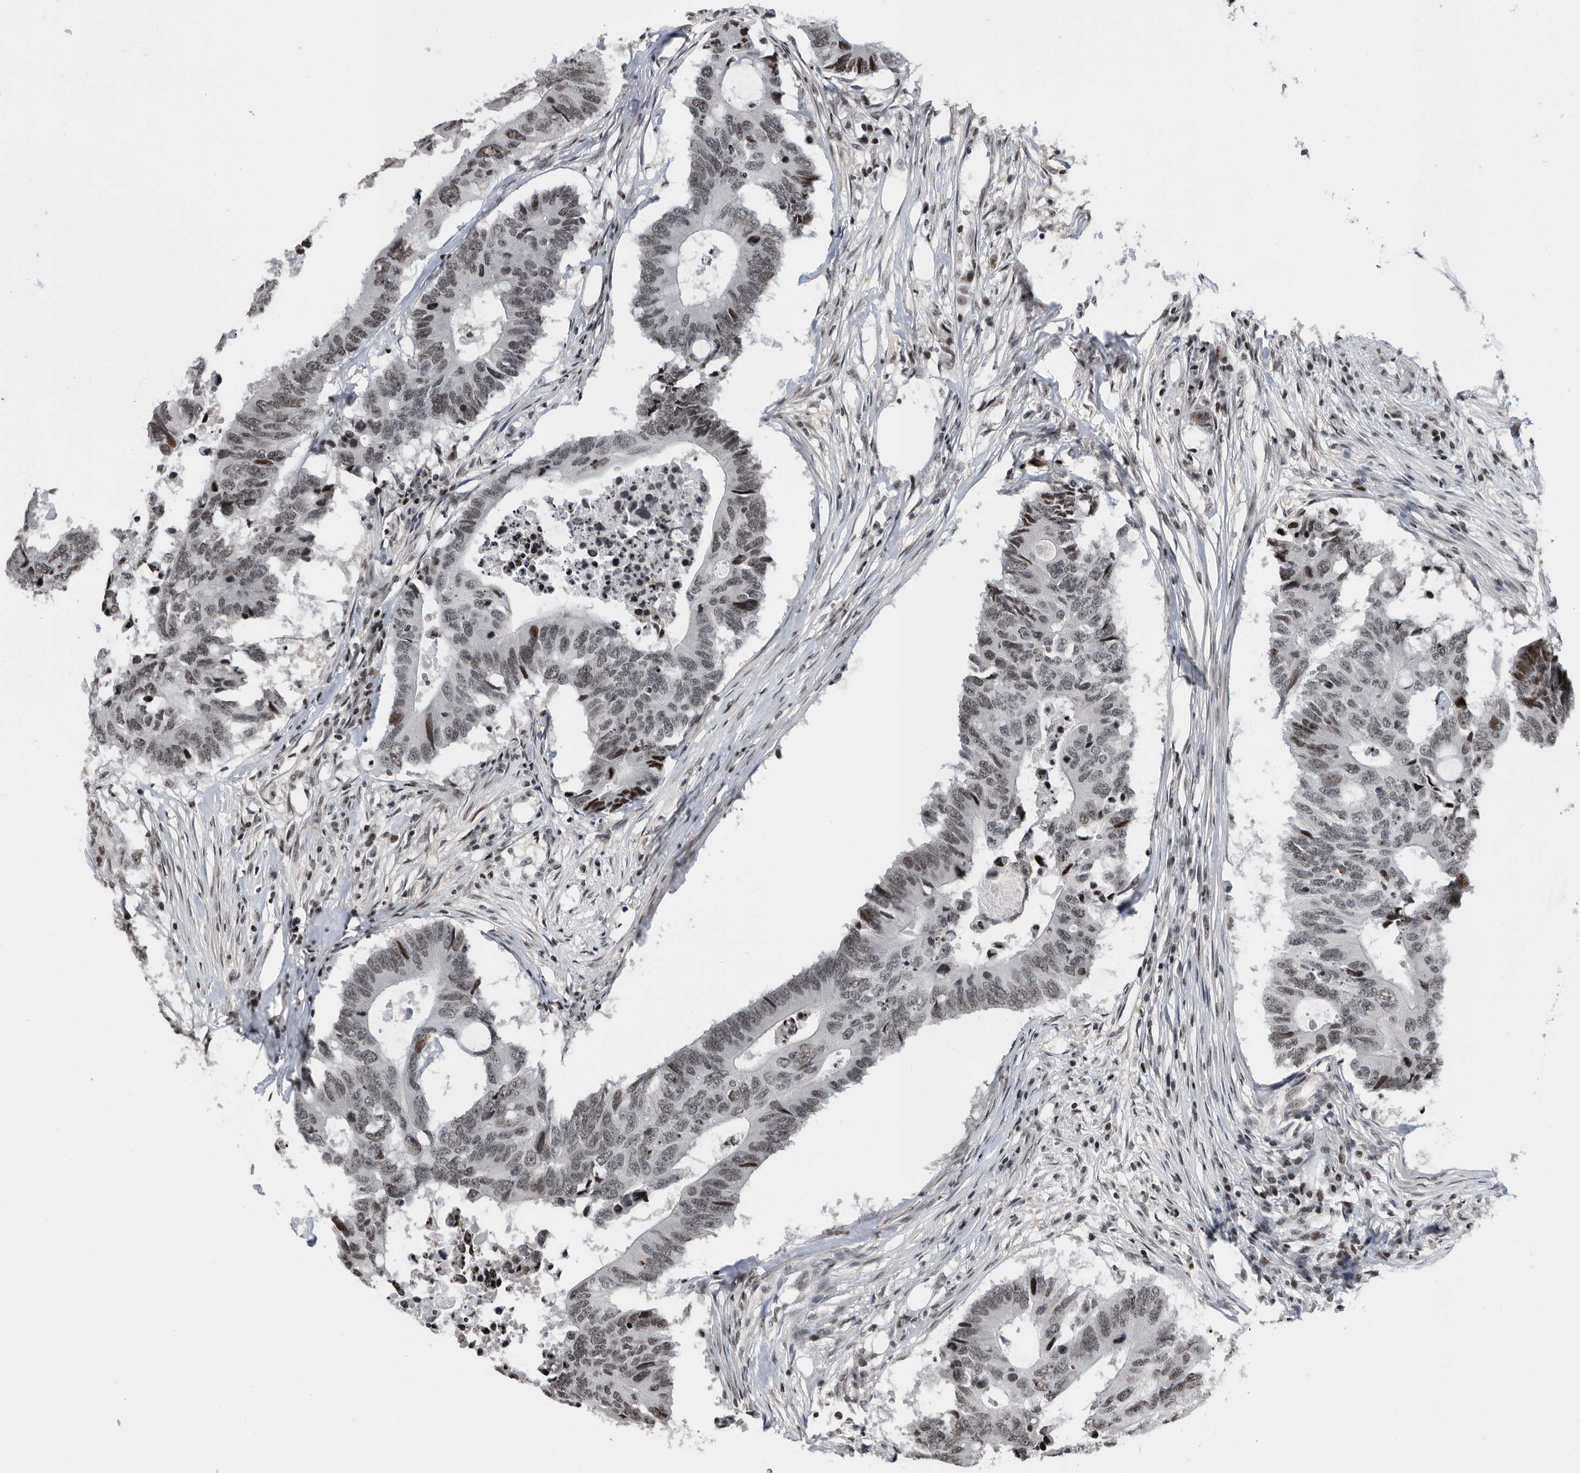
{"staining": {"intensity": "moderate", "quantity": "<25%", "location": "nuclear"}, "tissue": "colorectal cancer", "cell_type": "Tumor cells", "image_type": "cancer", "snomed": [{"axis": "morphology", "description": "Adenocarcinoma, NOS"}, {"axis": "topography", "description": "Colon"}], "caption": "This image displays IHC staining of human colorectal cancer, with low moderate nuclear staining in about <25% of tumor cells.", "gene": "SNRNP48", "patient": {"sex": "male", "age": 71}}